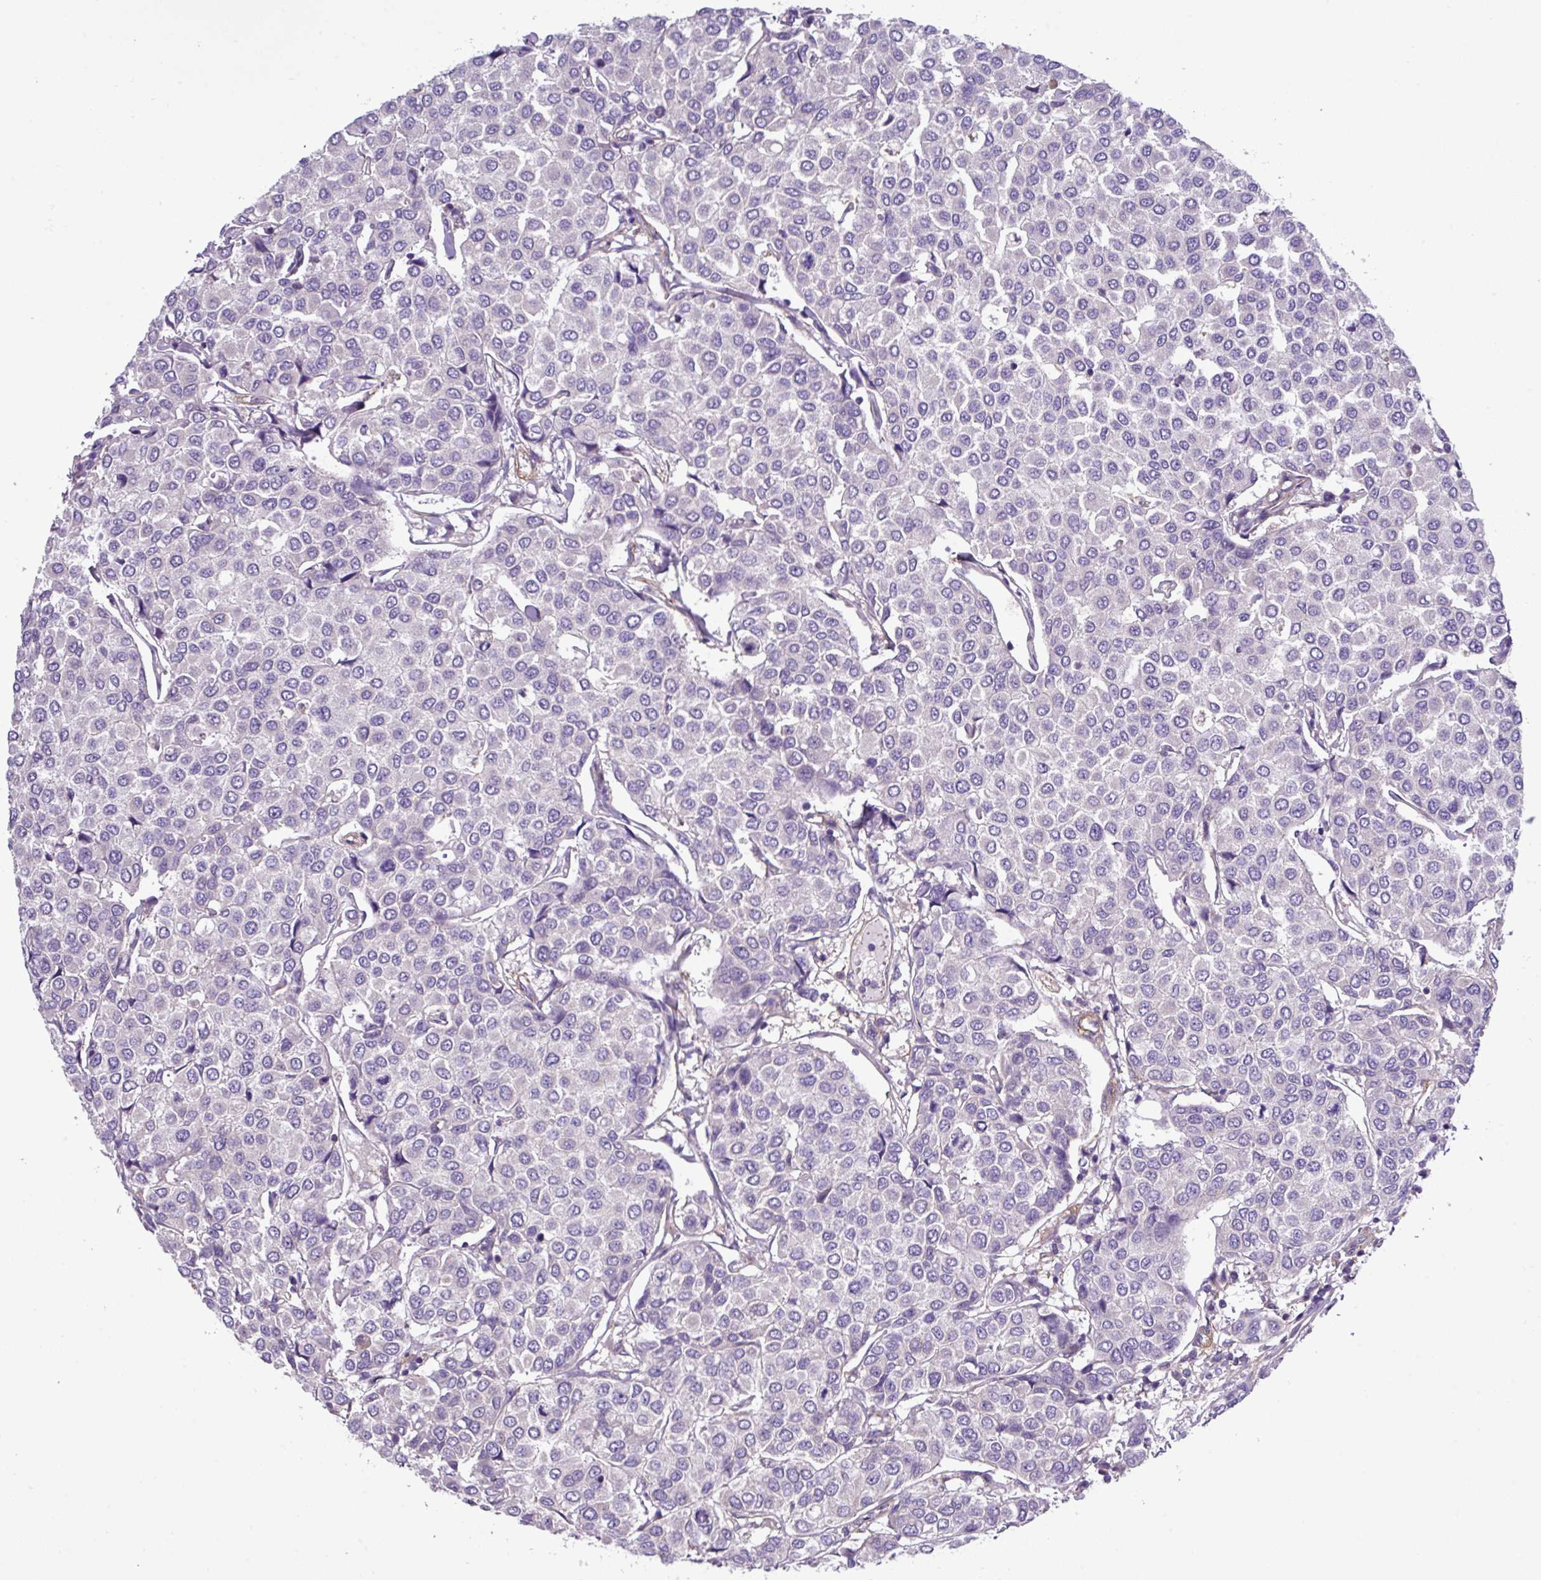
{"staining": {"intensity": "negative", "quantity": "none", "location": "none"}, "tissue": "breast cancer", "cell_type": "Tumor cells", "image_type": "cancer", "snomed": [{"axis": "morphology", "description": "Duct carcinoma"}, {"axis": "topography", "description": "Breast"}], "caption": "A micrograph of human breast infiltrating ductal carcinoma is negative for staining in tumor cells.", "gene": "SLC23A2", "patient": {"sex": "female", "age": 55}}